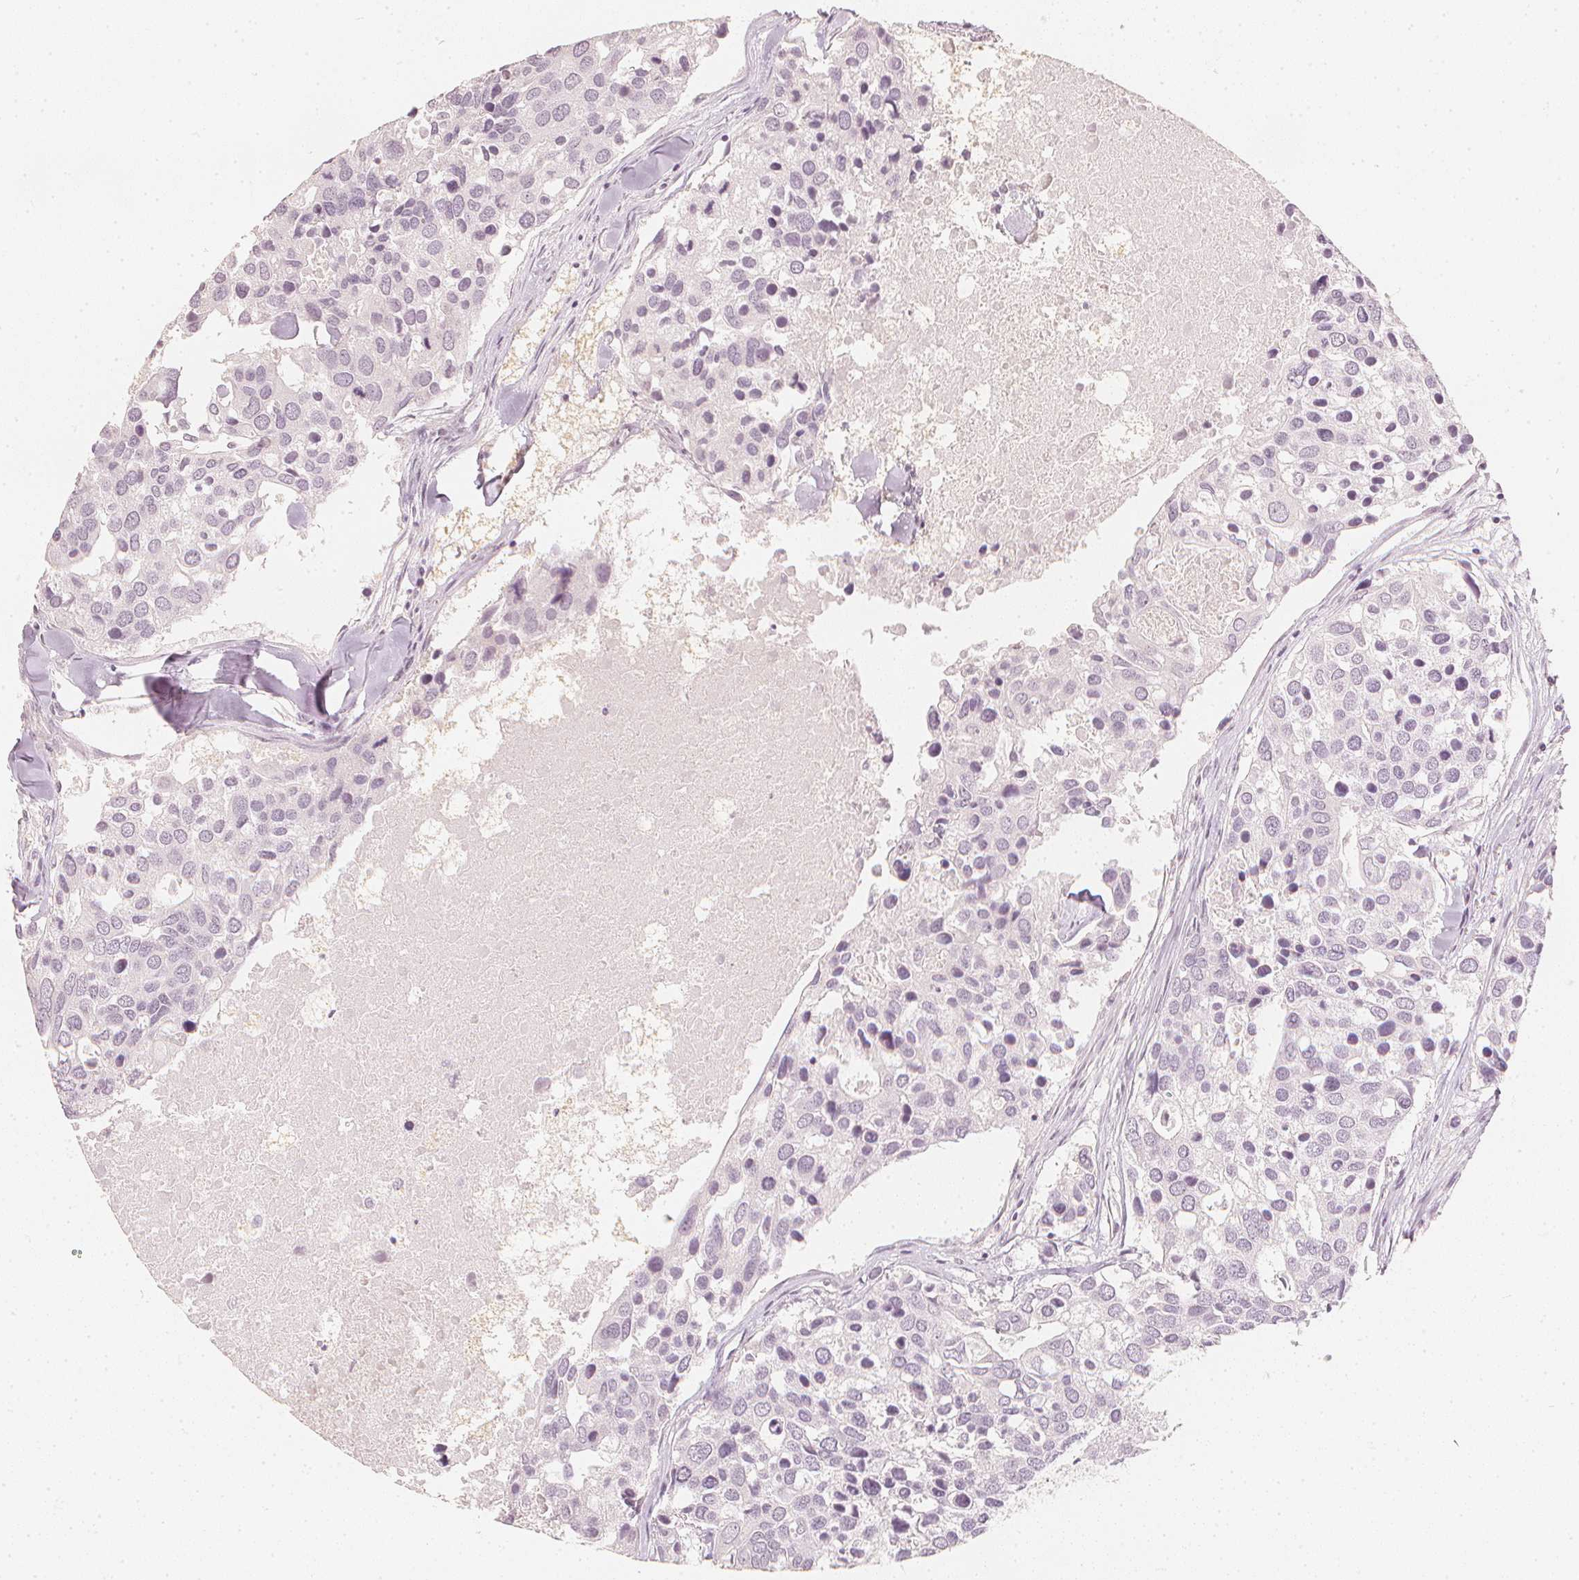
{"staining": {"intensity": "negative", "quantity": "none", "location": "none"}, "tissue": "breast cancer", "cell_type": "Tumor cells", "image_type": "cancer", "snomed": [{"axis": "morphology", "description": "Duct carcinoma"}, {"axis": "topography", "description": "Breast"}], "caption": "A photomicrograph of human breast cancer is negative for staining in tumor cells.", "gene": "CALB1", "patient": {"sex": "female", "age": 83}}